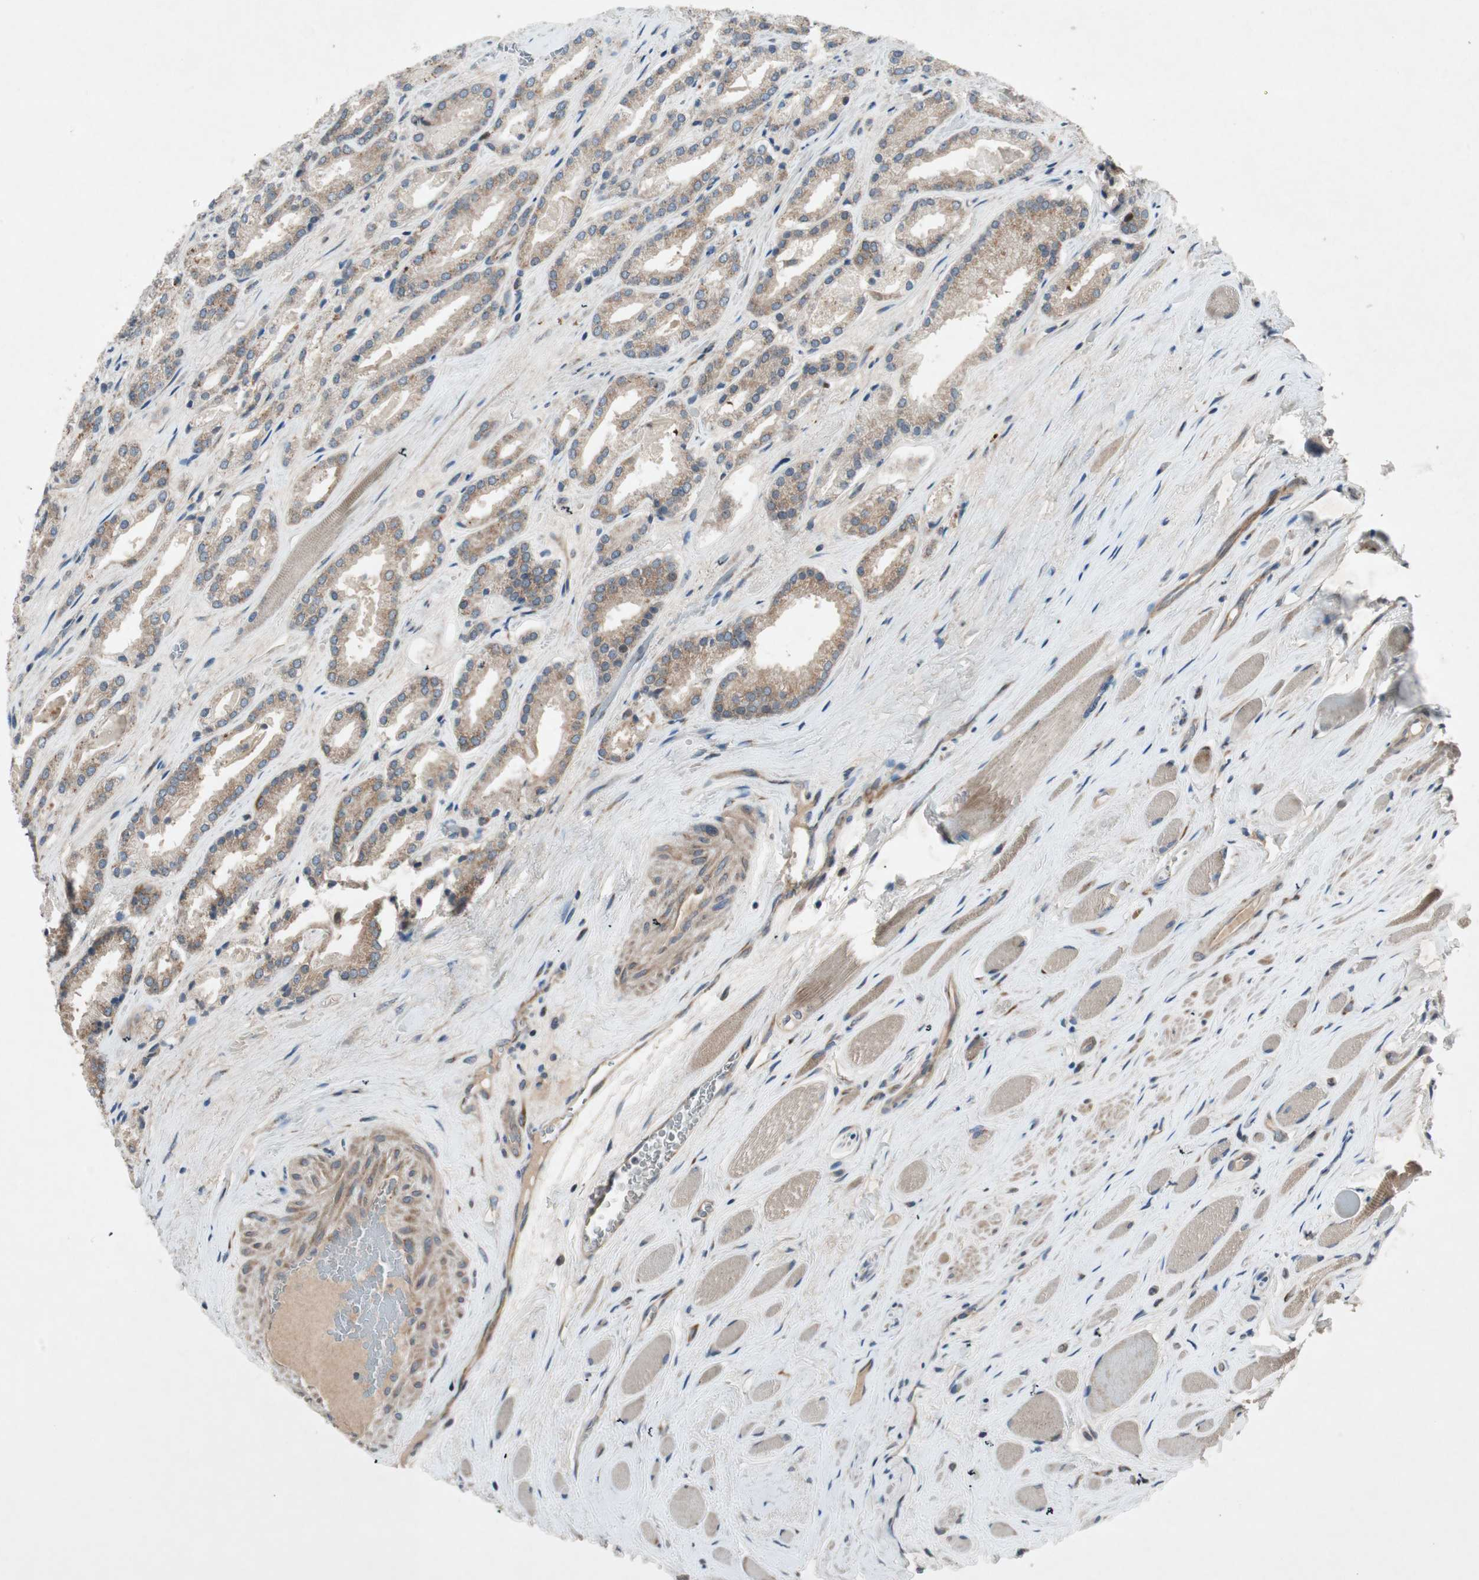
{"staining": {"intensity": "moderate", "quantity": ">75%", "location": "cytoplasmic/membranous"}, "tissue": "prostate cancer", "cell_type": "Tumor cells", "image_type": "cancer", "snomed": [{"axis": "morphology", "description": "Adenocarcinoma, Low grade"}, {"axis": "topography", "description": "Prostate"}], "caption": "High-power microscopy captured an immunohistochemistry micrograph of low-grade adenocarcinoma (prostate), revealing moderate cytoplasmic/membranous positivity in about >75% of tumor cells.", "gene": "APOO", "patient": {"sex": "male", "age": 59}}